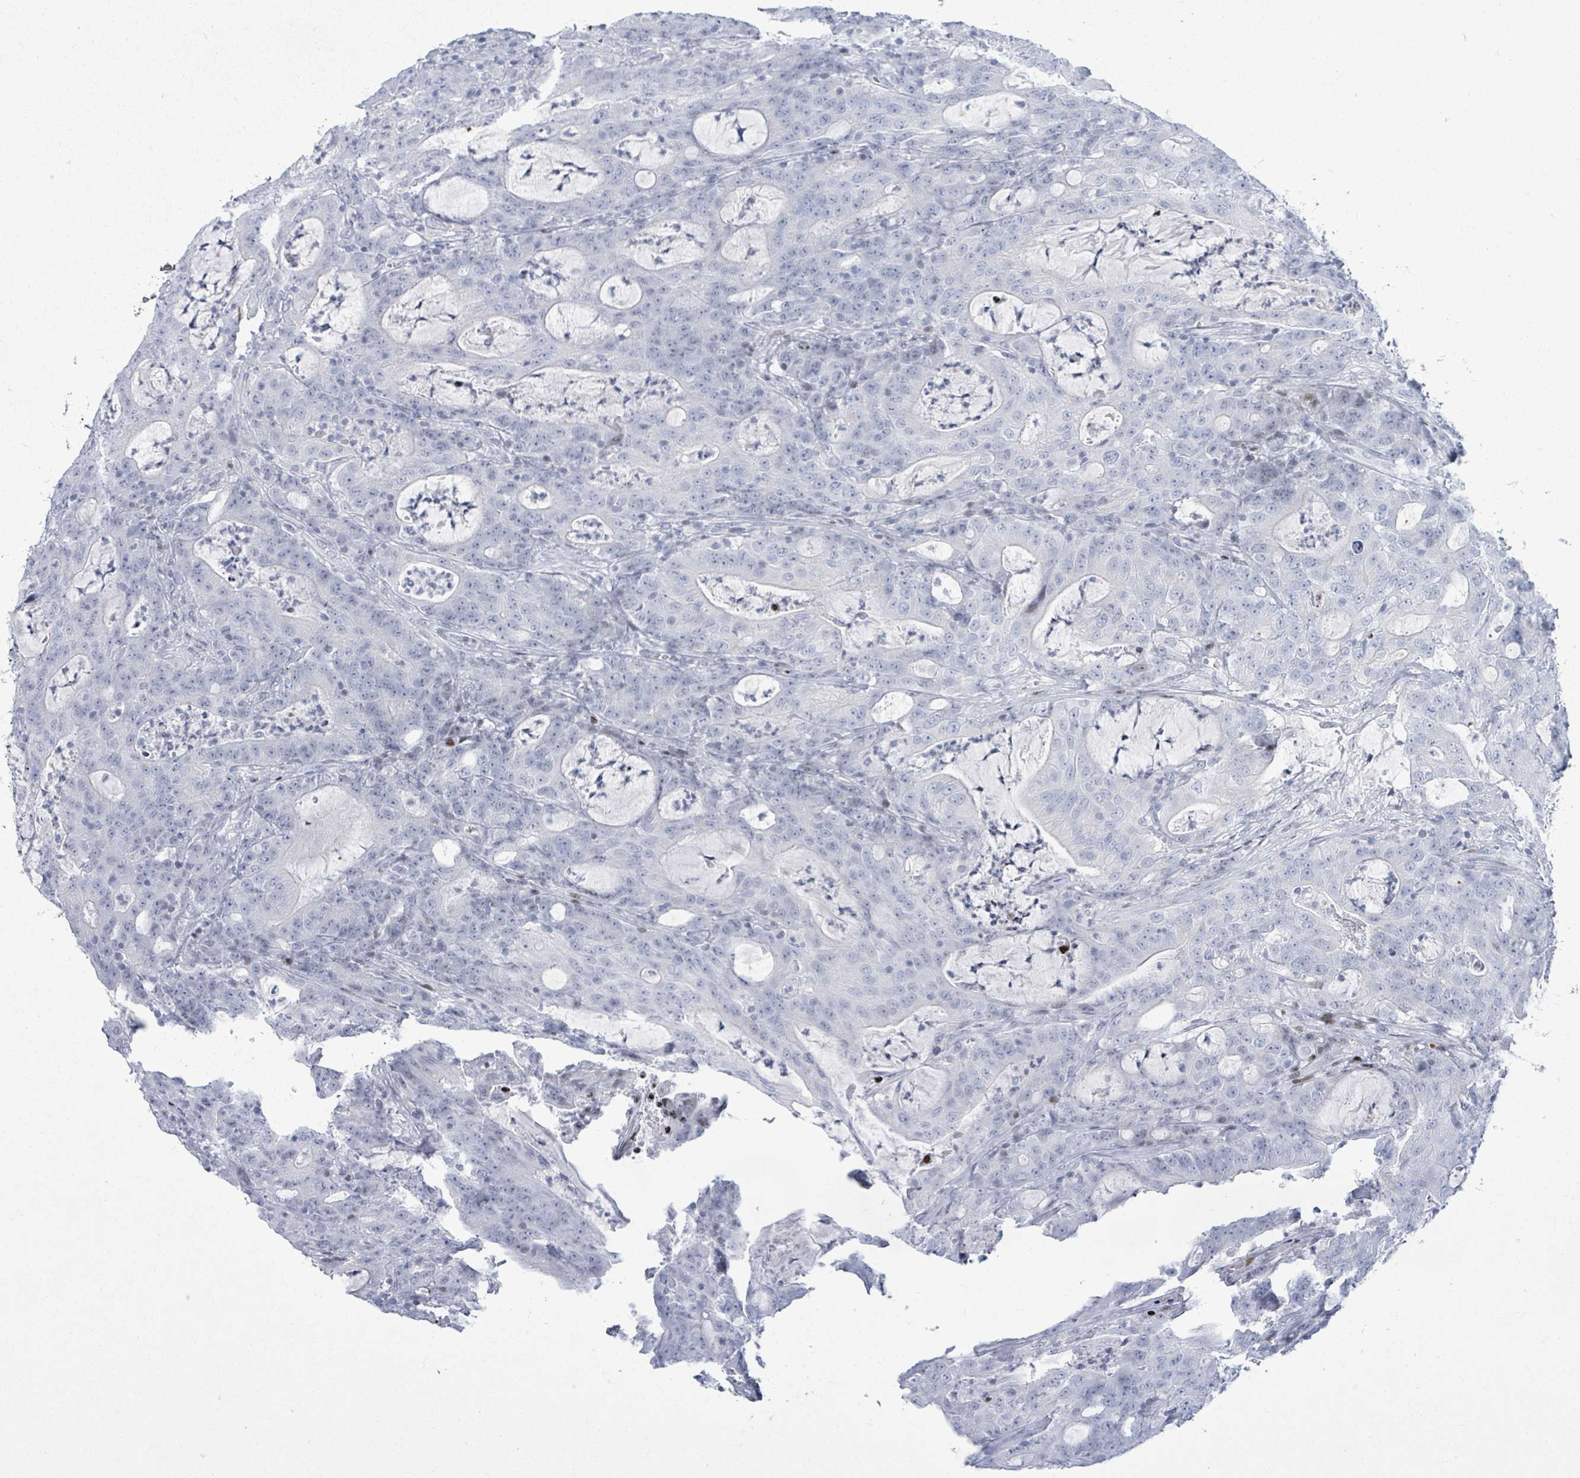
{"staining": {"intensity": "negative", "quantity": "none", "location": "none"}, "tissue": "colorectal cancer", "cell_type": "Tumor cells", "image_type": "cancer", "snomed": [{"axis": "morphology", "description": "Adenocarcinoma, NOS"}, {"axis": "topography", "description": "Colon"}], "caption": "Immunohistochemistry photomicrograph of neoplastic tissue: adenocarcinoma (colorectal) stained with DAB reveals no significant protein positivity in tumor cells.", "gene": "MALL", "patient": {"sex": "male", "age": 83}}